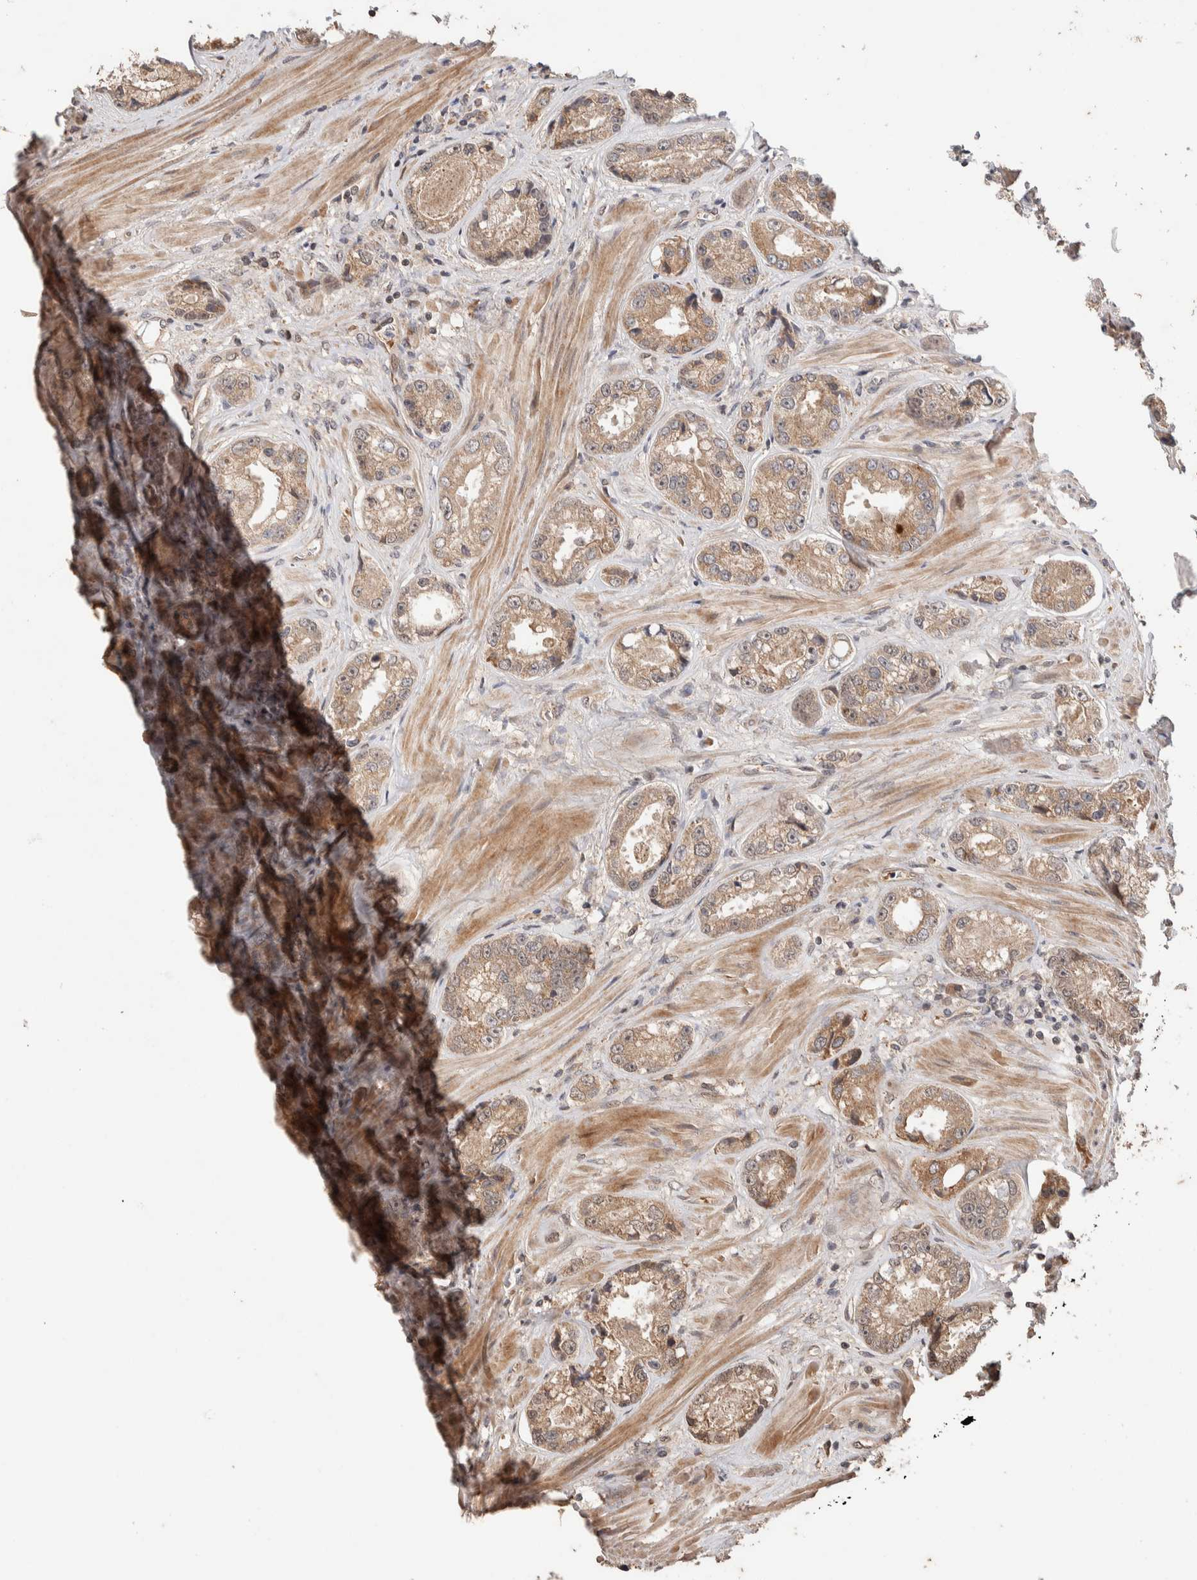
{"staining": {"intensity": "moderate", "quantity": ">75%", "location": "cytoplasmic/membranous,nuclear"}, "tissue": "prostate cancer", "cell_type": "Tumor cells", "image_type": "cancer", "snomed": [{"axis": "morphology", "description": "Adenocarcinoma, High grade"}, {"axis": "topography", "description": "Prostate"}], "caption": "Protein expression analysis of prostate cancer (adenocarcinoma (high-grade)) demonstrates moderate cytoplasmic/membranous and nuclear staining in about >75% of tumor cells.", "gene": "PRDM15", "patient": {"sex": "male", "age": 61}}